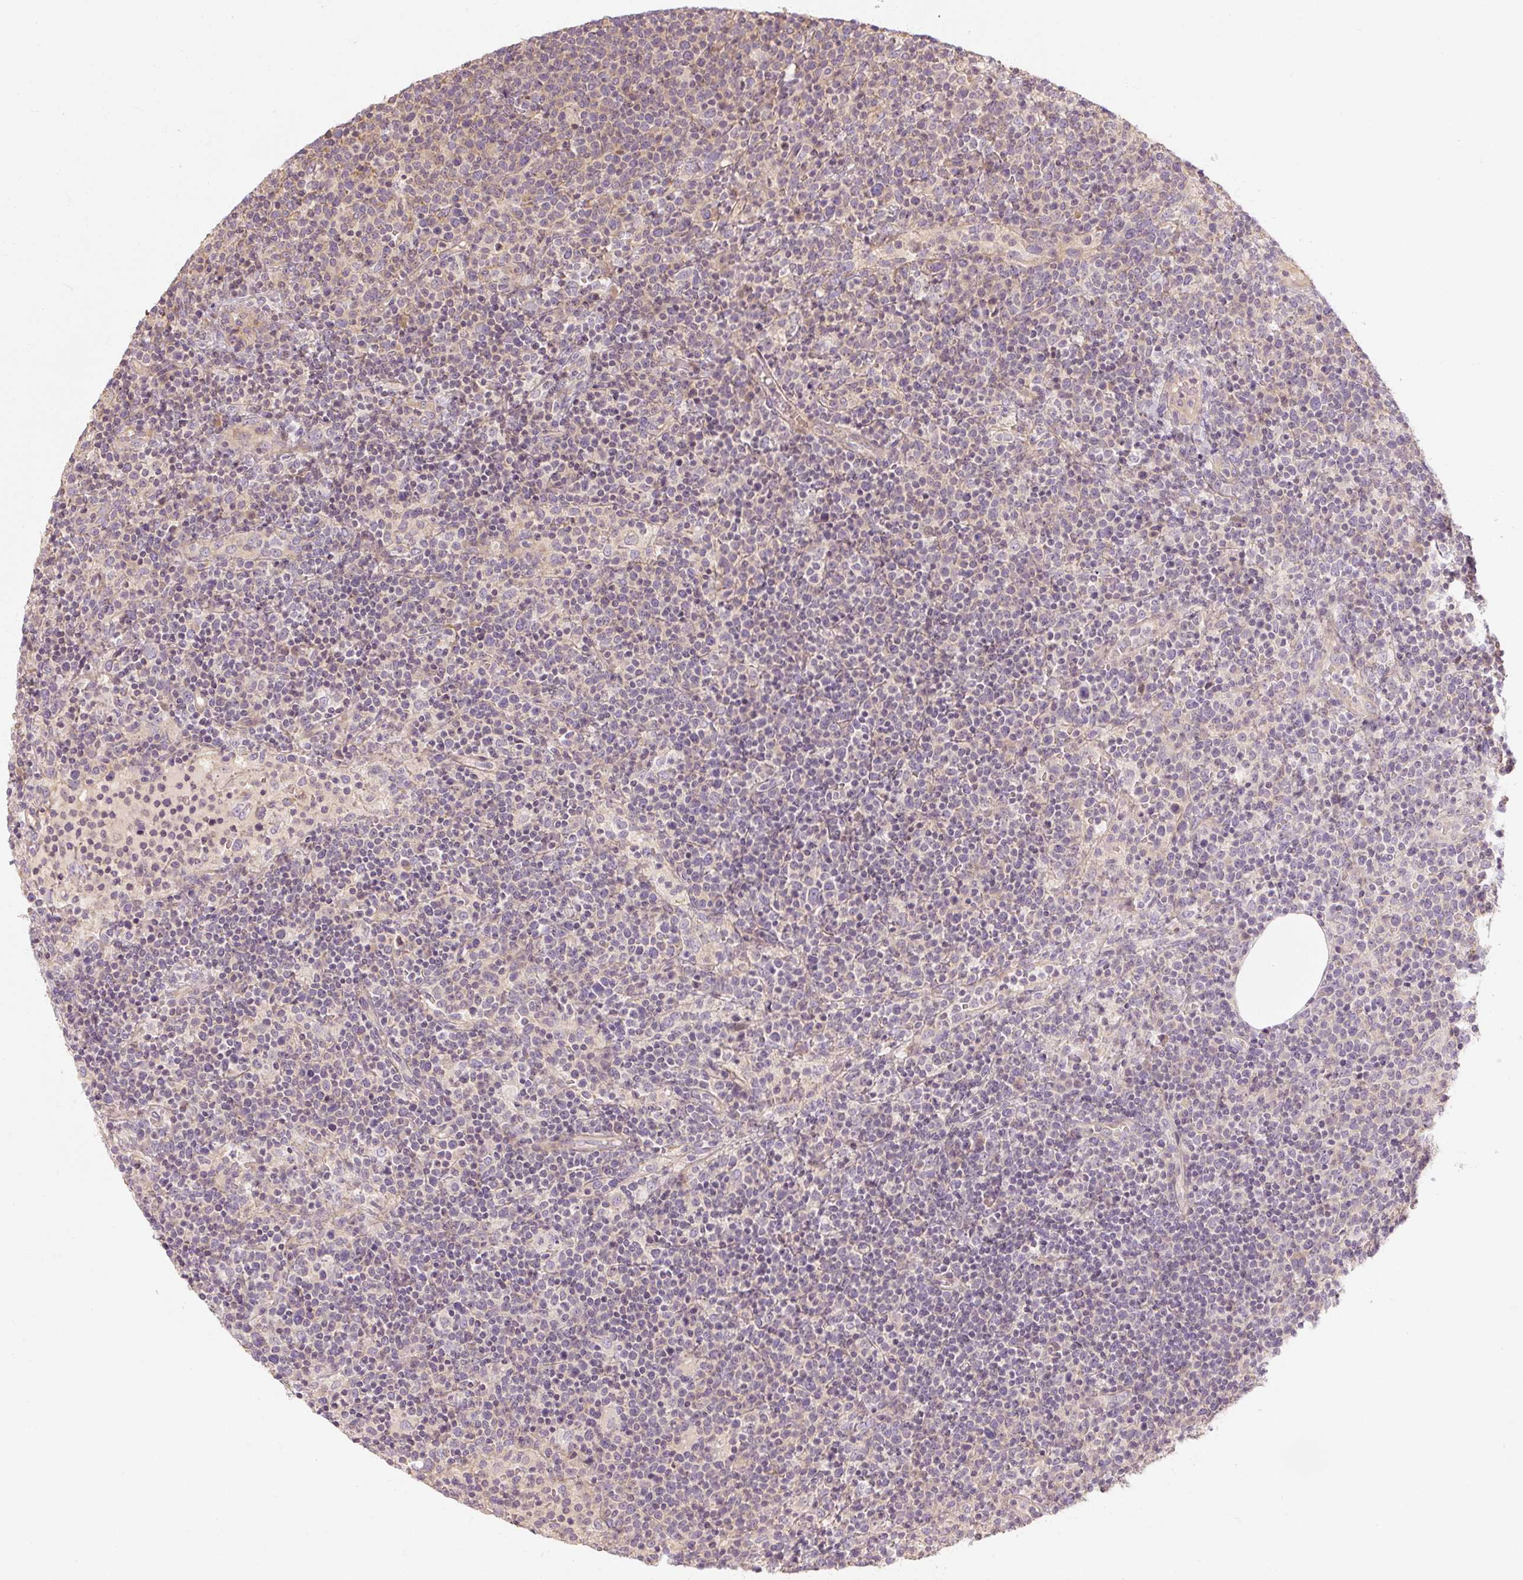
{"staining": {"intensity": "negative", "quantity": "none", "location": "none"}, "tissue": "lymphoma", "cell_type": "Tumor cells", "image_type": "cancer", "snomed": [{"axis": "morphology", "description": "Malignant lymphoma, non-Hodgkin's type, High grade"}, {"axis": "topography", "description": "Lymph node"}], "caption": "Immunohistochemical staining of malignant lymphoma, non-Hodgkin's type (high-grade) reveals no significant expression in tumor cells.", "gene": "RB1CC1", "patient": {"sex": "male", "age": 61}}